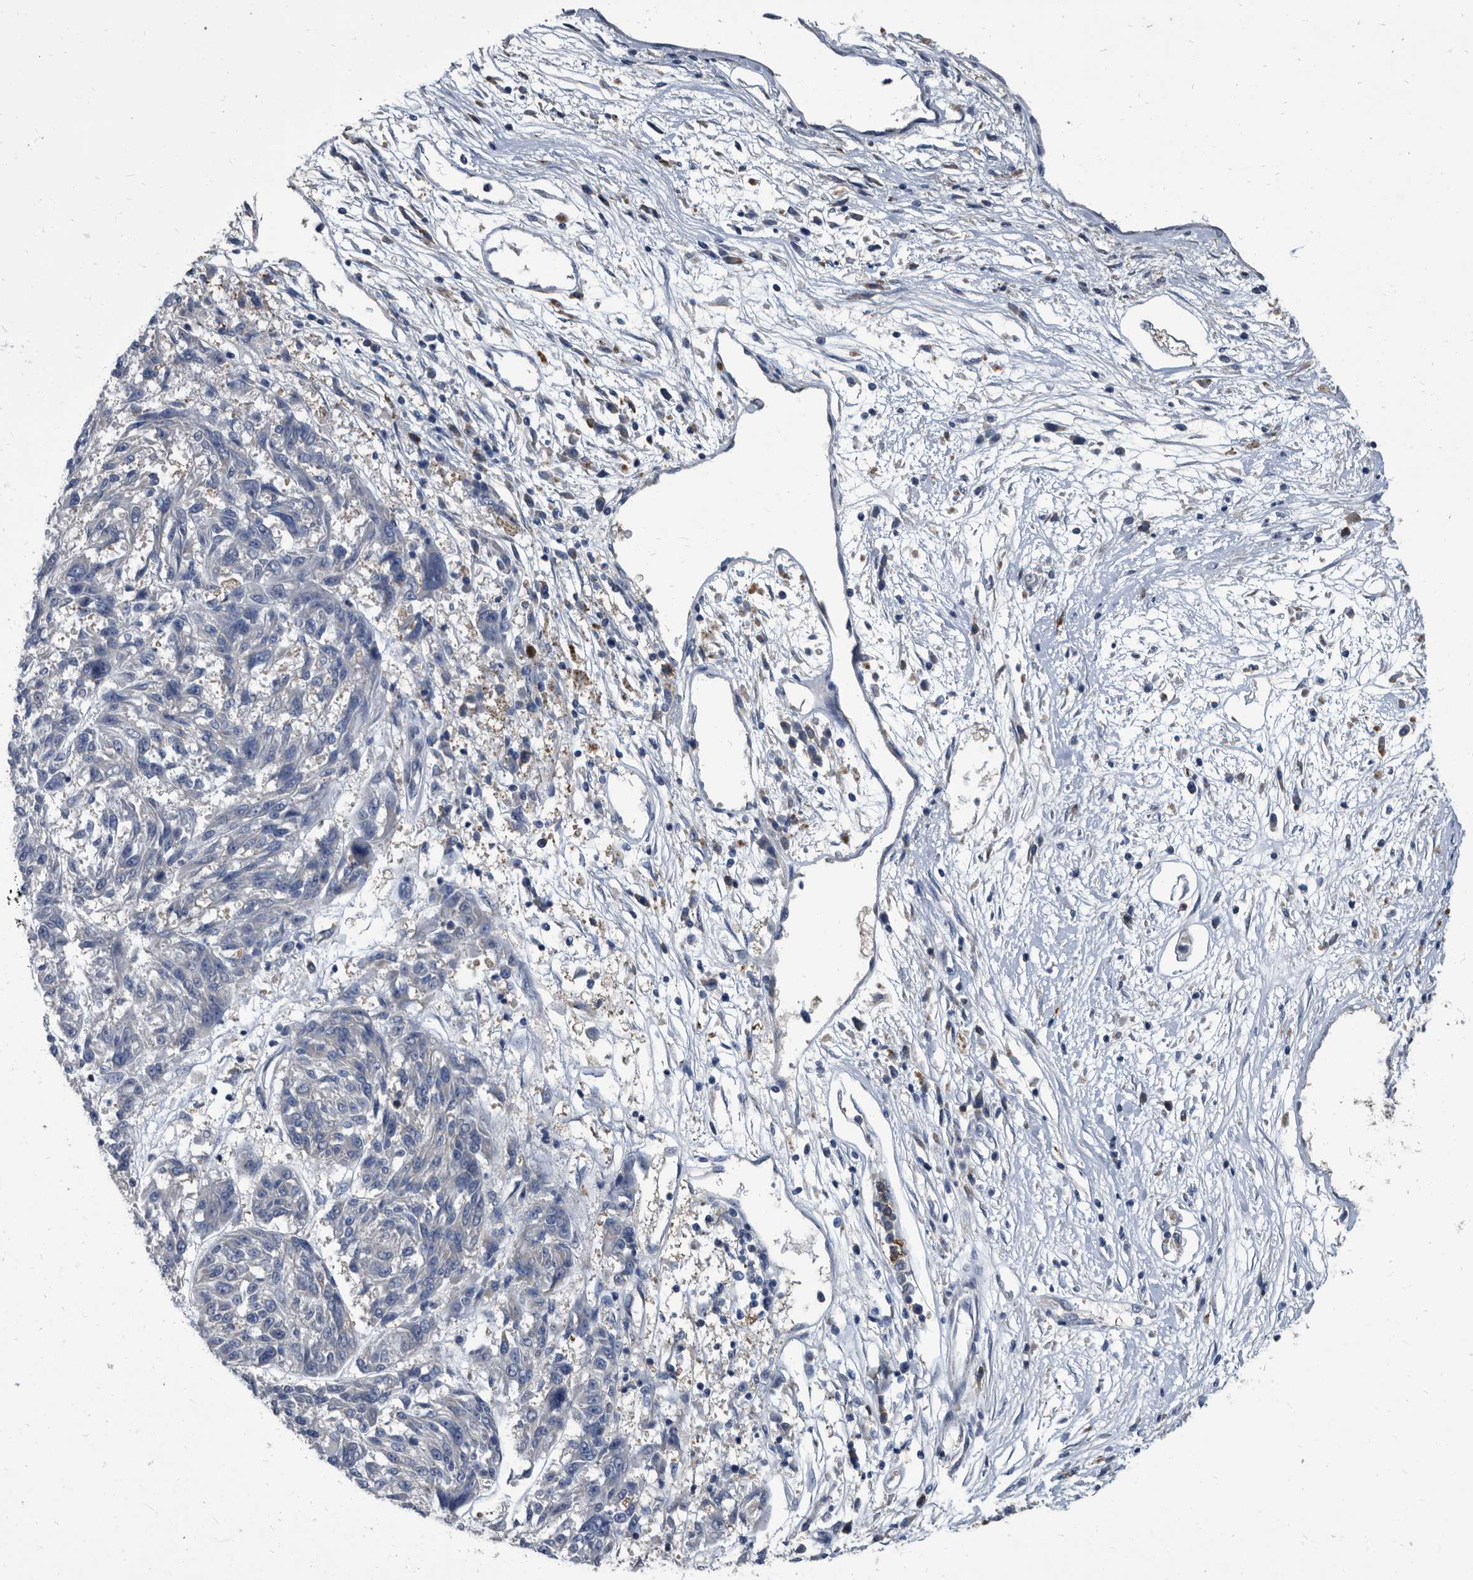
{"staining": {"intensity": "negative", "quantity": "none", "location": "none"}, "tissue": "melanoma", "cell_type": "Tumor cells", "image_type": "cancer", "snomed": [{"axis": "morphology", "description": "Malignant melanoma, NOS"}, {"axis": "topography", "description": "Skin"}], "caption": "An immunohistochemistry (IHC) photomicrograph of malignant melanoma is shown. There is no staining in tumor cells of malignant melanoma.", "gene": "CDV3", "patient": {"sex": "male", "age": 53}}